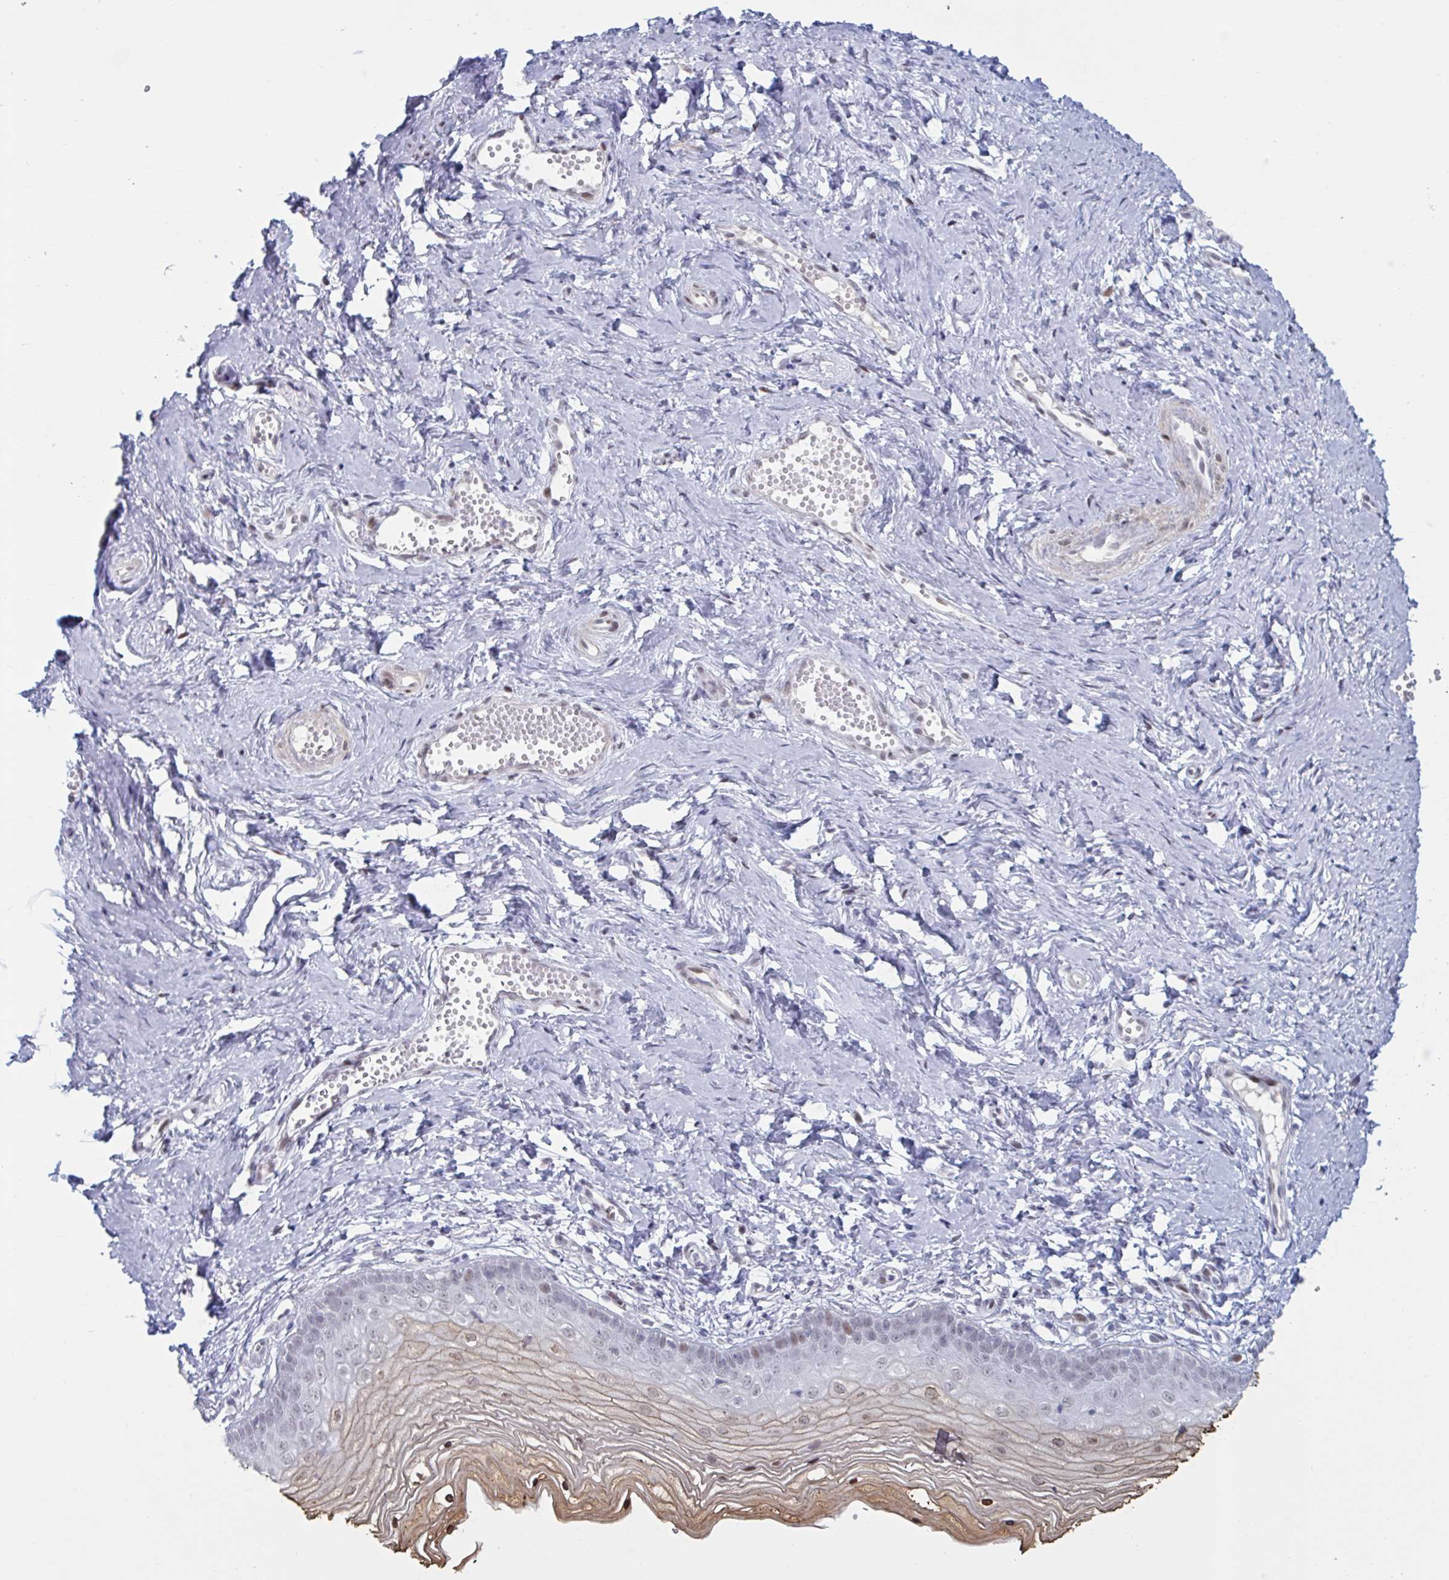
{"staining": {"intensity": "moderate", "quantity": "<25%", "location": "cytoplasmic/membranous,nuclear"}, "tissue": "vagina", "cell_type": "Squamous epithelial cells", "image_type": "normal", "snomed": [{"axis": "morphology", "description": "Normal tissue, NOS"}, {"axis": "topography", "description": "Vagina"}], "caption": "The image demonstrates immunohistochemical staining of benign vagina. There is moderate cytoplasmic/membranous,nuclear staining is present in approximately <25% of squamous epithelial cells.", "gene": "HSD17B6", "patient": {"sex": "female", "age": 38}}